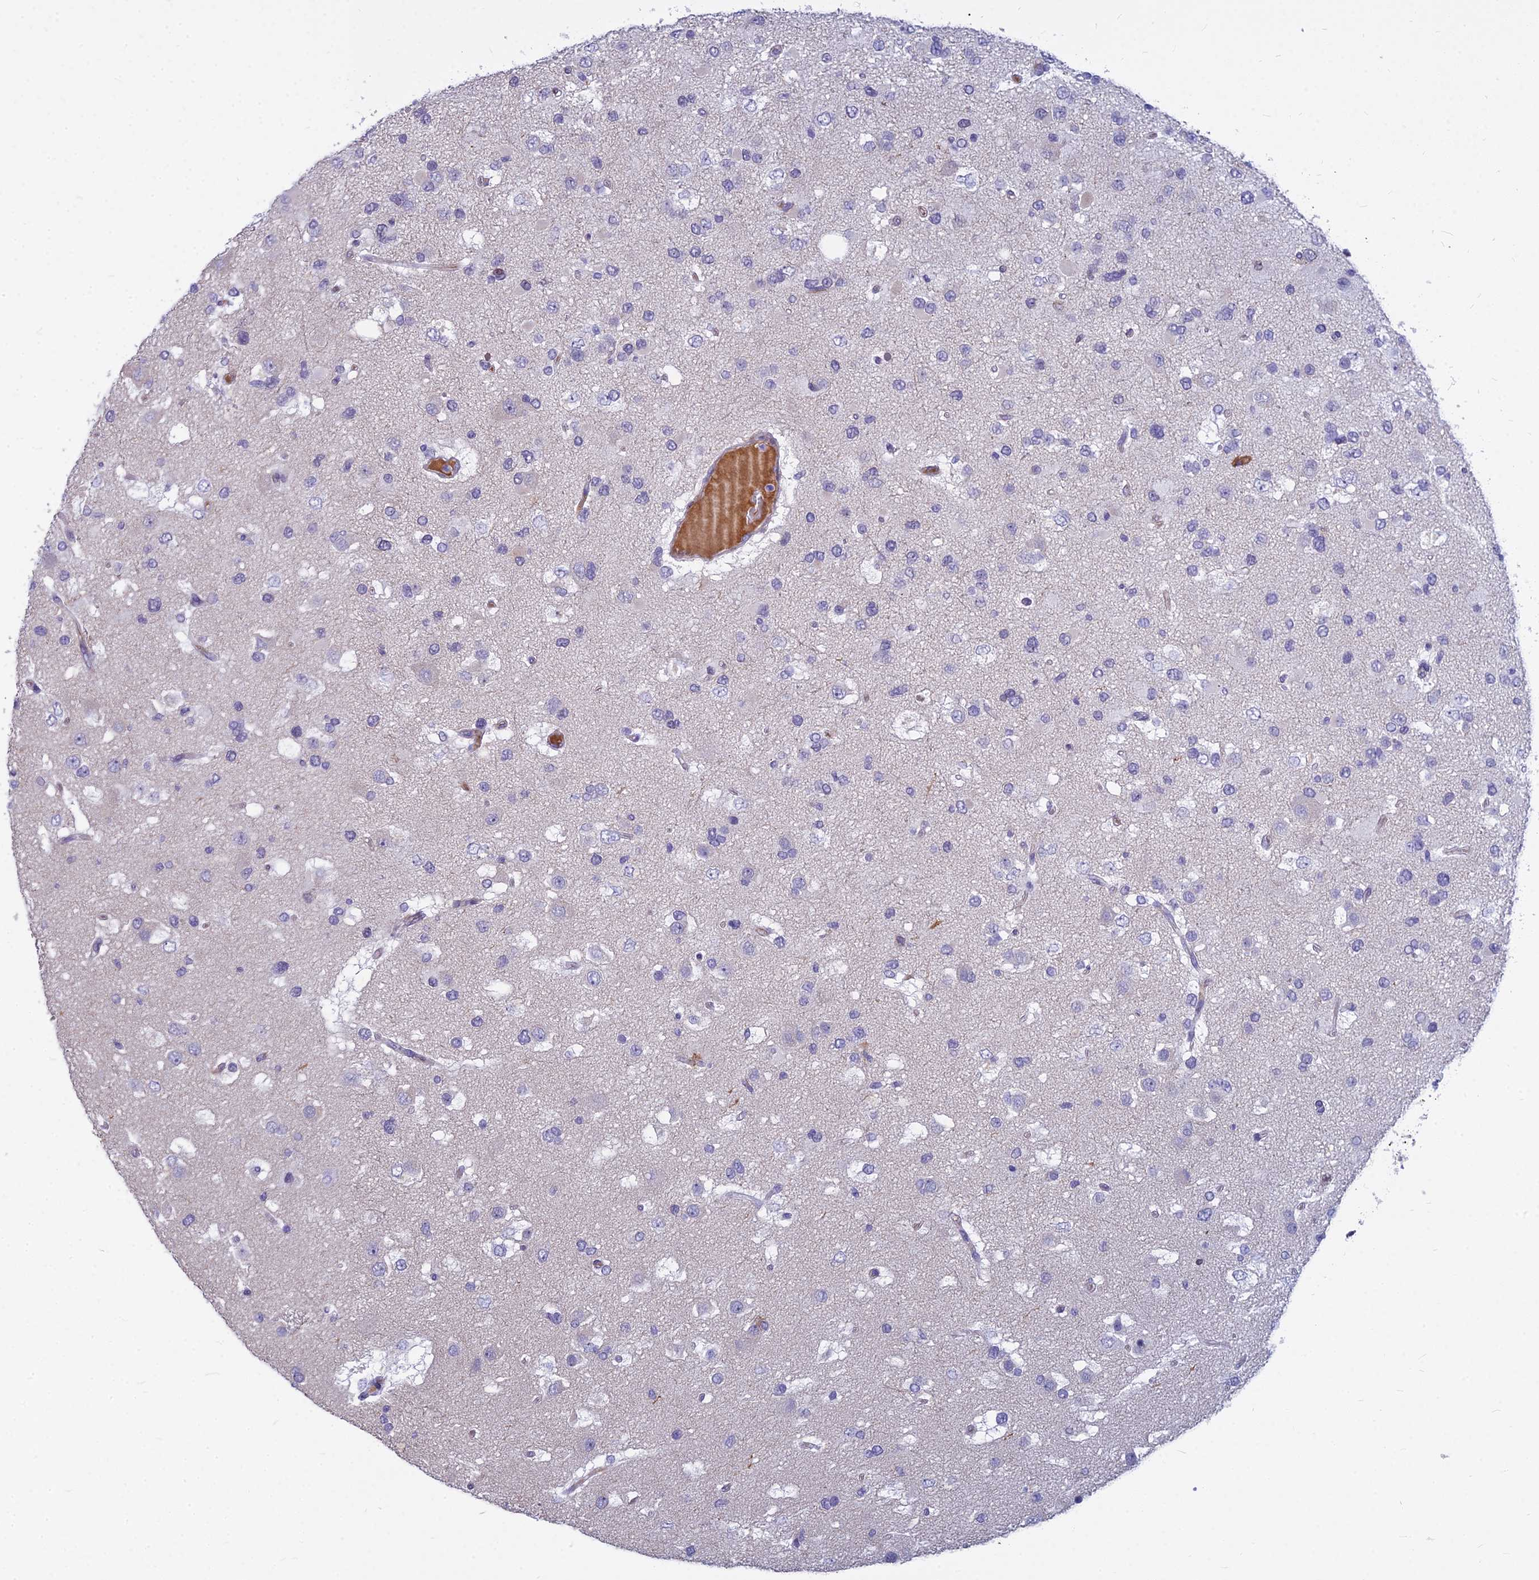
{"staining": {"intensity": "negative", "quantity": "none", "location": "none"}, "tissue": "glioma", "cell_type": "Tumor cells", "image_type": "cancer", "snomed": [{"axis": "morphology", "description": "Glioma, malignant, High grade"}, {"axis": "topography", "description": "Brain"}], "caption": "IHC image of neoplastic tissue: human malignant high-grade glioma stained with DAB (3,3'-diaminobenzidine) displays no significant protein expression in tumor cells. (DAB immunohistochemistry (IHC) with hematoxylin counter stain).", "gene": "MYBPC2", "patient": {"sex": "male", "age": 53}}